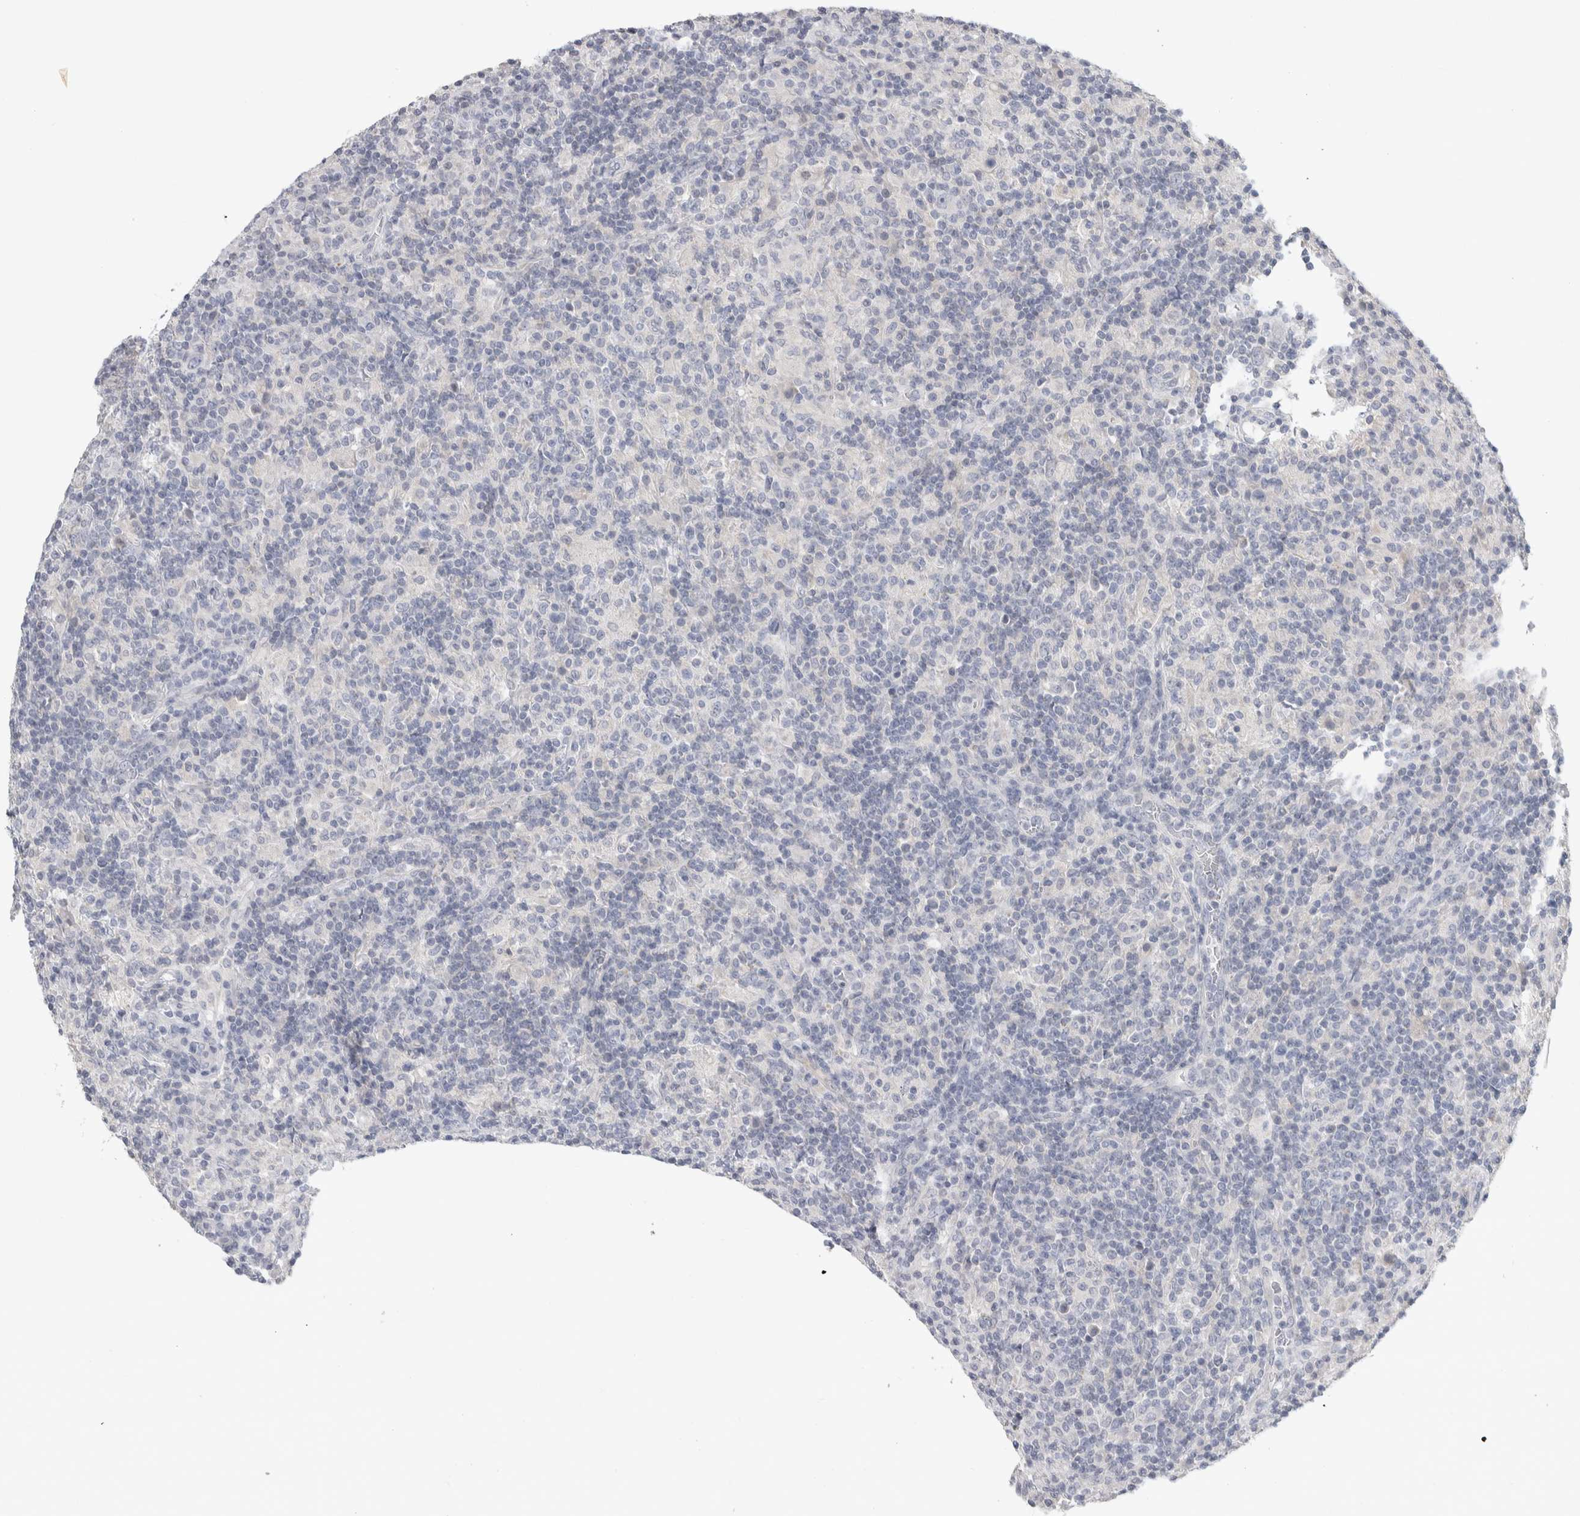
{"staining": {"intensity": "negative", "quantity": "none", "location": "none"}, "tissue": "lymphoma", "cell_type": "Tumor cells", "image_type": "cancer", "snomed": [{"axis": "morphology", "description": "Hodgkin's disease, NOS"}, {"axis": "topography", "description": "Lymph node"}], "caption": "High magnification brightfield microscopy of lymphoma stained with DAB (3,3'-diaminobenzidine) (brown) and counterstained with hematoxylin (blue): tumor cells show no significant expression. Nuclei are stained in blue.", "gene": "DCXR", "patient": {"sex": "male", "age": 70}}